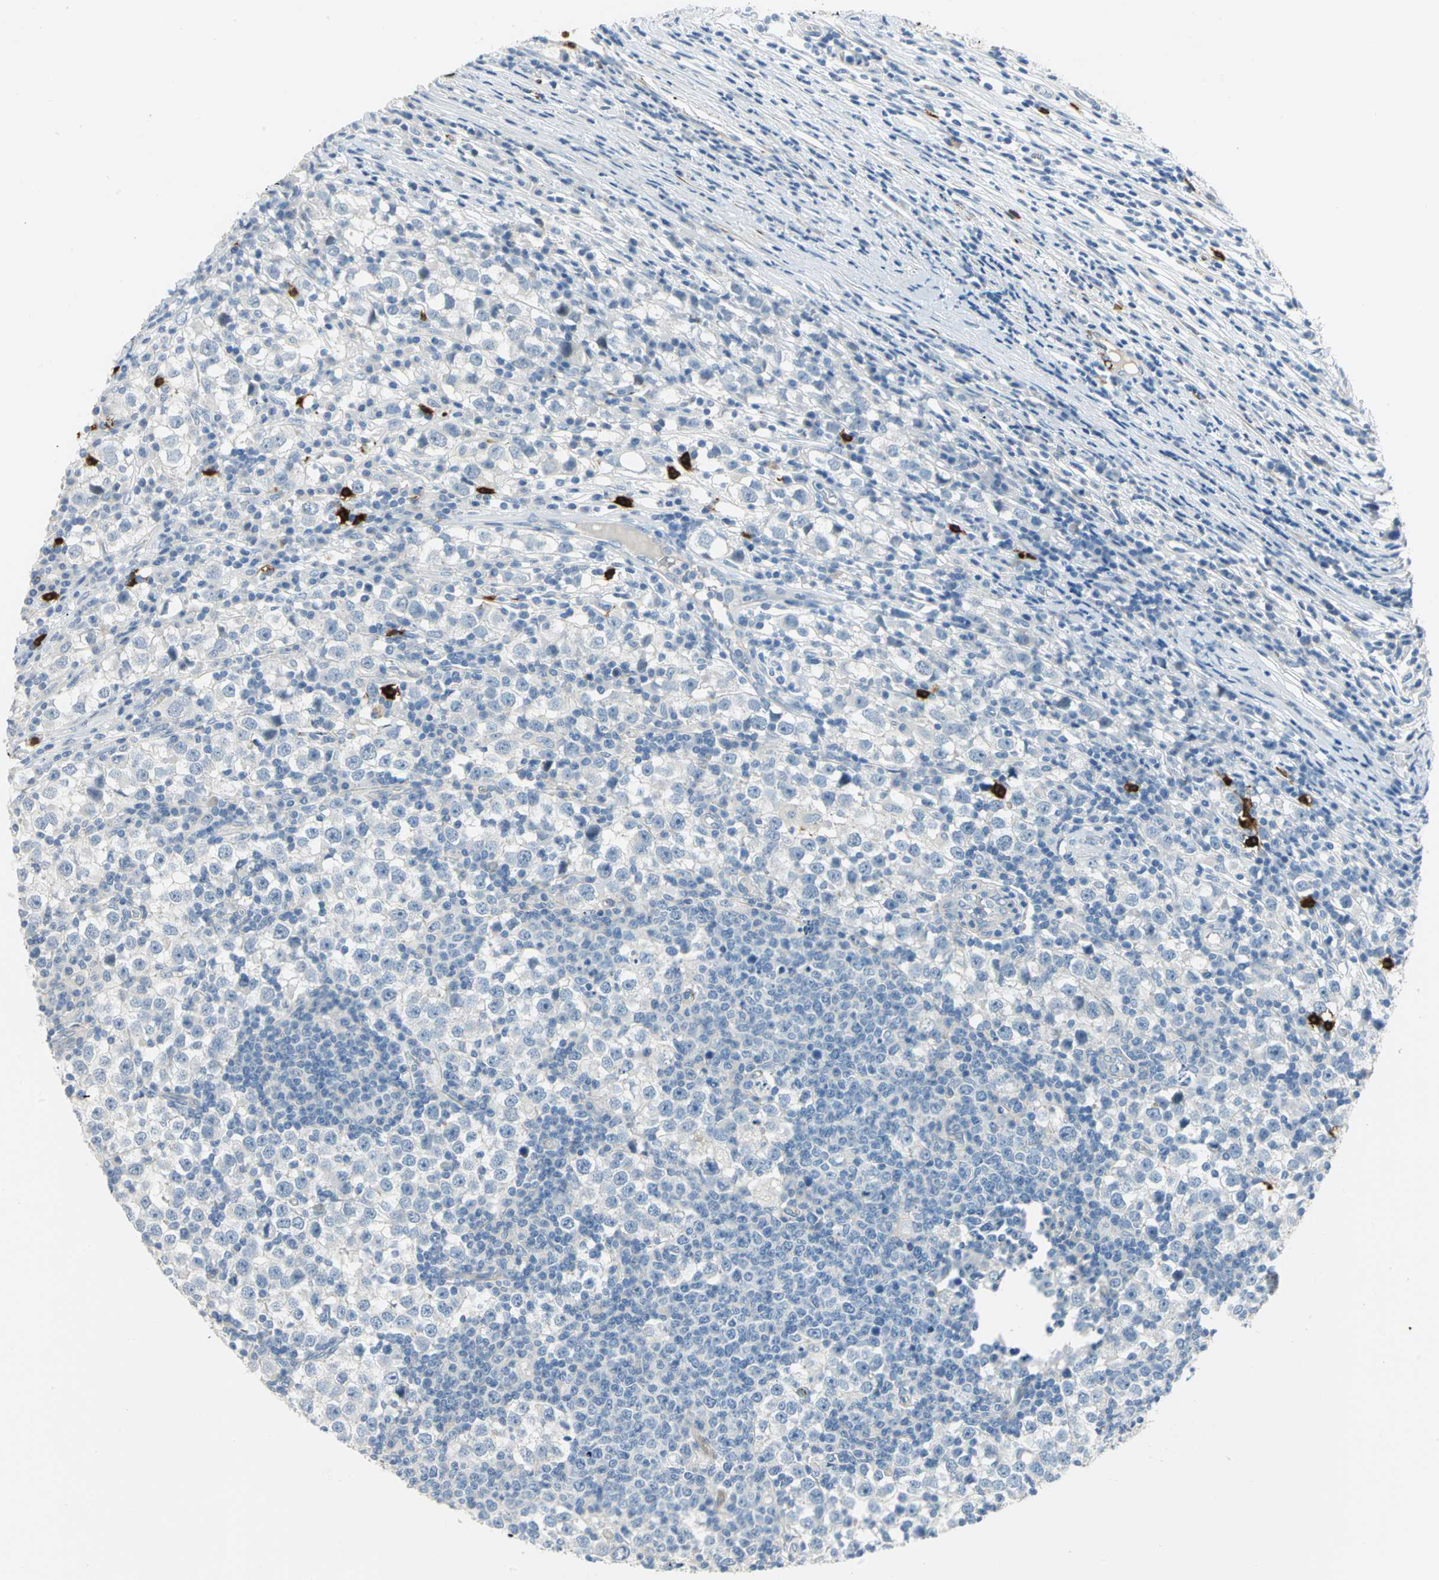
{"staining": {"intensity": "negative", "quantity": "none", "location": "none"}, "tissue": "testis cancer", "cell_type": "Tumor cells", "image_type": "cancer", "snomed": [{"axis": "morphology", "description": "Seminoma, NOS"}, {"axis": "topography", "description": "Testis"}], "caption": "Tumor cells show no significant expression in testis cancer.", "gene": "ALOX15", "patient": {"sex": "male", "age": 65}}